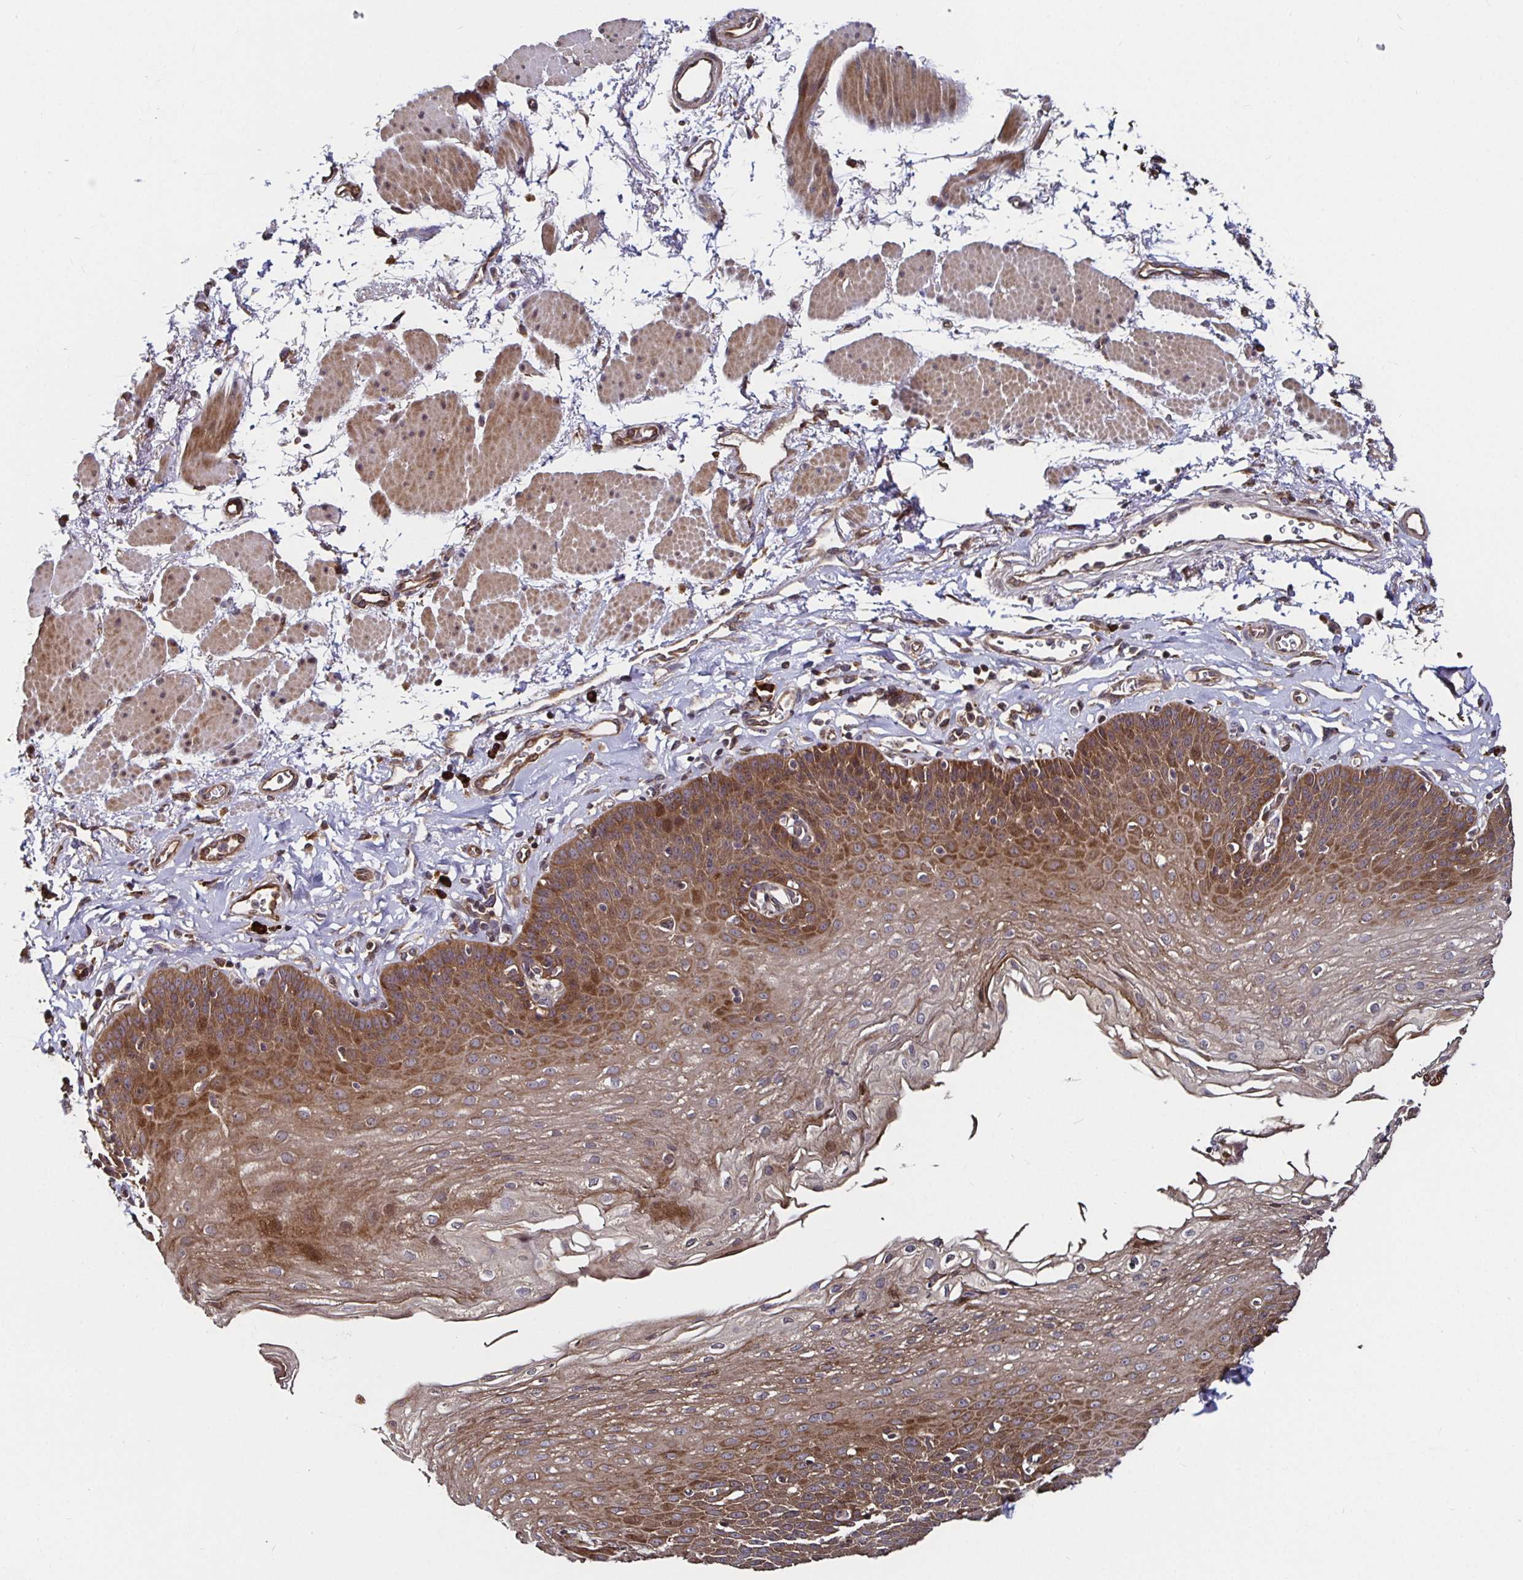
{"staining": {"intensity": "moderate", "quantity": "25%-75%", "location": "cytoplasmic/membranous"}, "tissue": "esophagus", "cell_type": "Squamous epithelial cells", "image_type": "normal", "snomed": [{"axis": "morphology", "description": "Normal tissue, NOS"}, {"axis": "topography", "description": "Esophagus"}], "caption": "A high-resolution image shows immunohistochemistry (IHC) staining of unremarkable esophagus, which demonstrates moderate cytoplasmic/membranous staining in about 25%-75% of squamous epithelial cells.", "gene": "MLST8", "patient": {"sex": "female", "age": 81}}